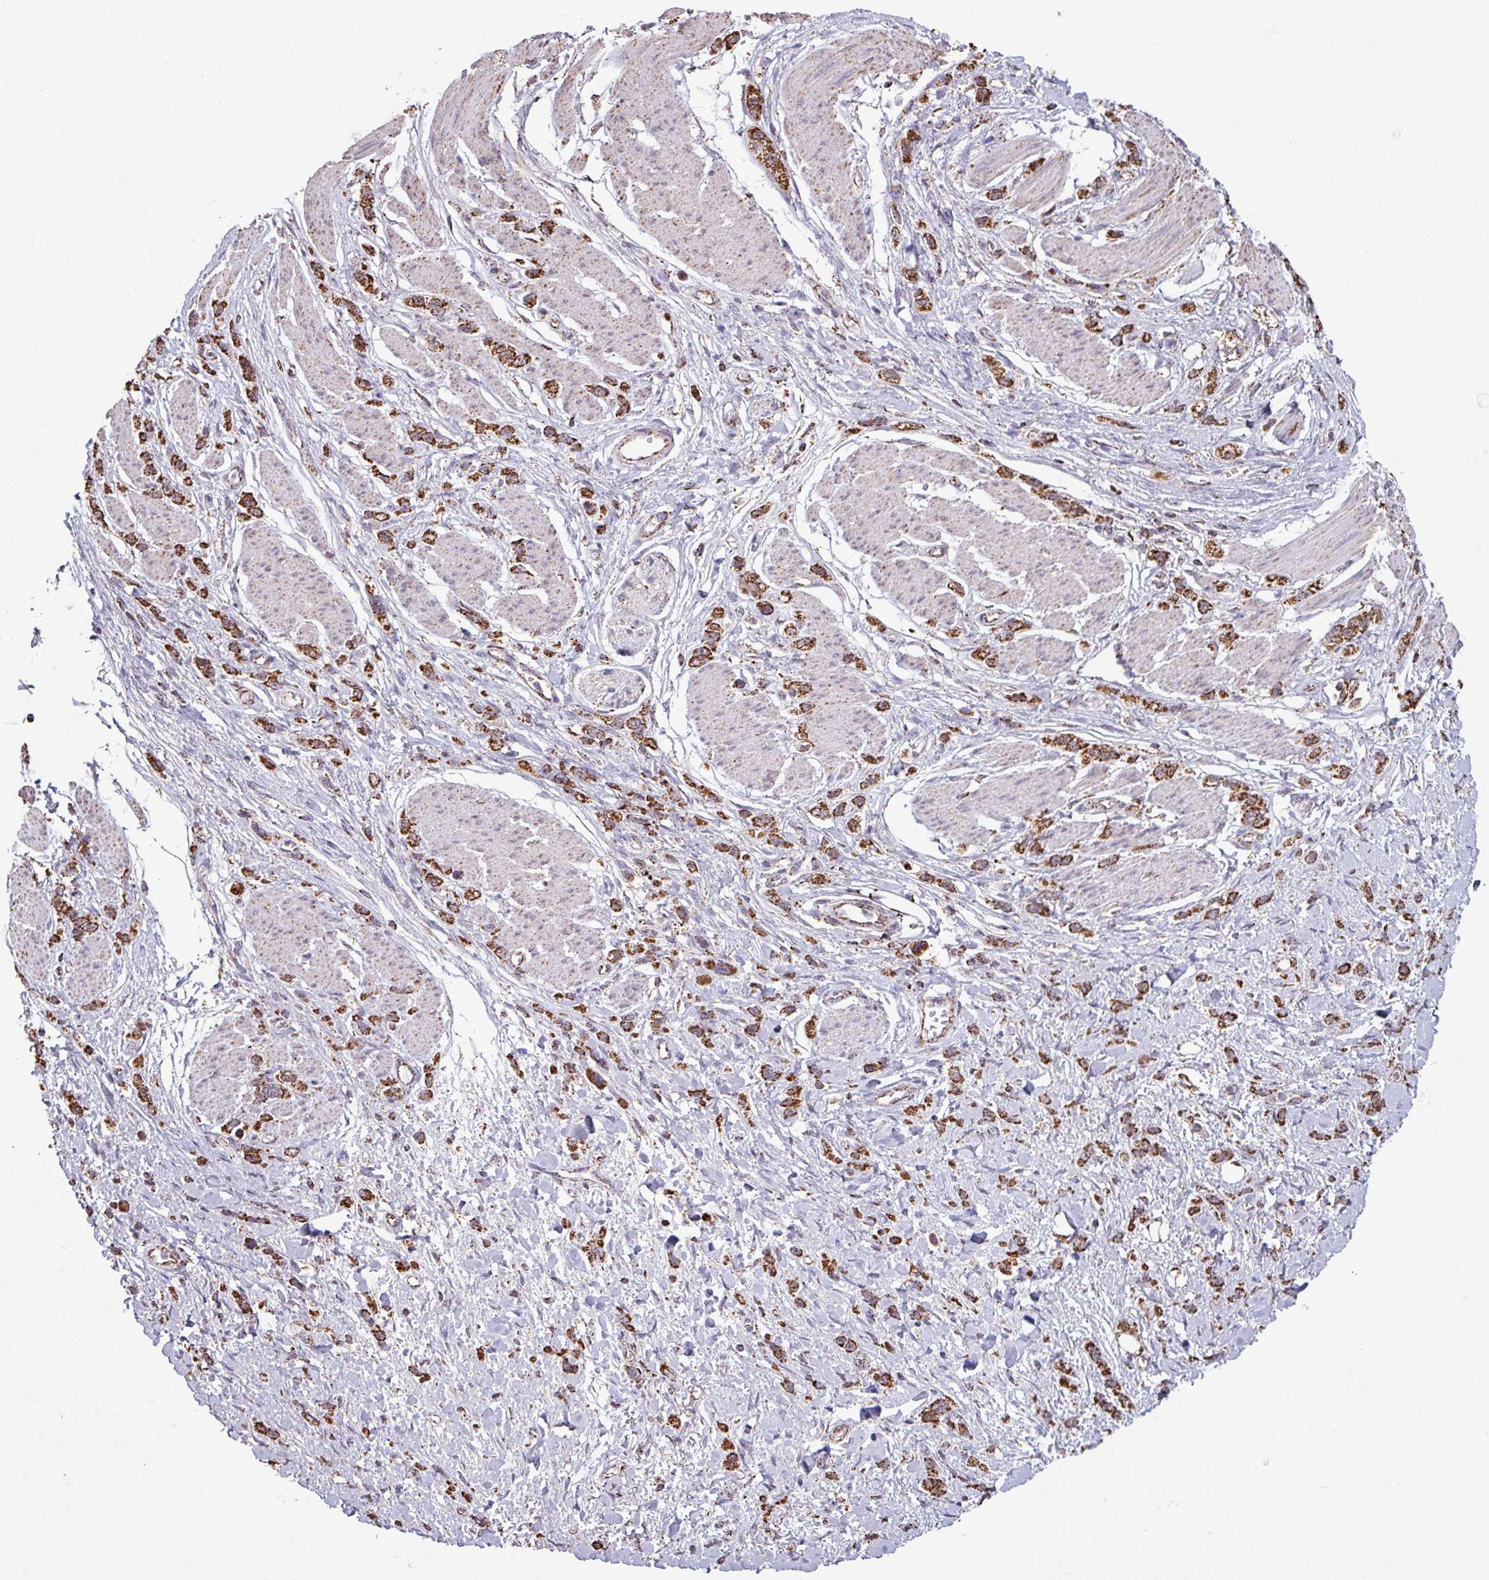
{"staining": {"intensity": "strong", "quantity": ">75%", "location": "cytoplasmic/membranous"}, "tissue": "stomach cancer", "cell_type": "Tumor cells", "image_type": "cancer", "snomed": [{"axis": "morphology", "description": "Adenocarcinoma, NOS"}, {"axis": "topography", "description": "Stomach"}], "caption": "High-power microscopy captured an immunohistochemistry (IHC) photomicrograph of stomach cancer (adenocarcinoma), revealing strong cytoplasmic/membranous positivity in about >75% of tumor cells. The staining is performed using DAB brown chromogen to label protein expression. The nuclei are counter-stained blue using hematoxylin.", "gene": "ALG8", "patient": {"sex": "female", "age": 65}}